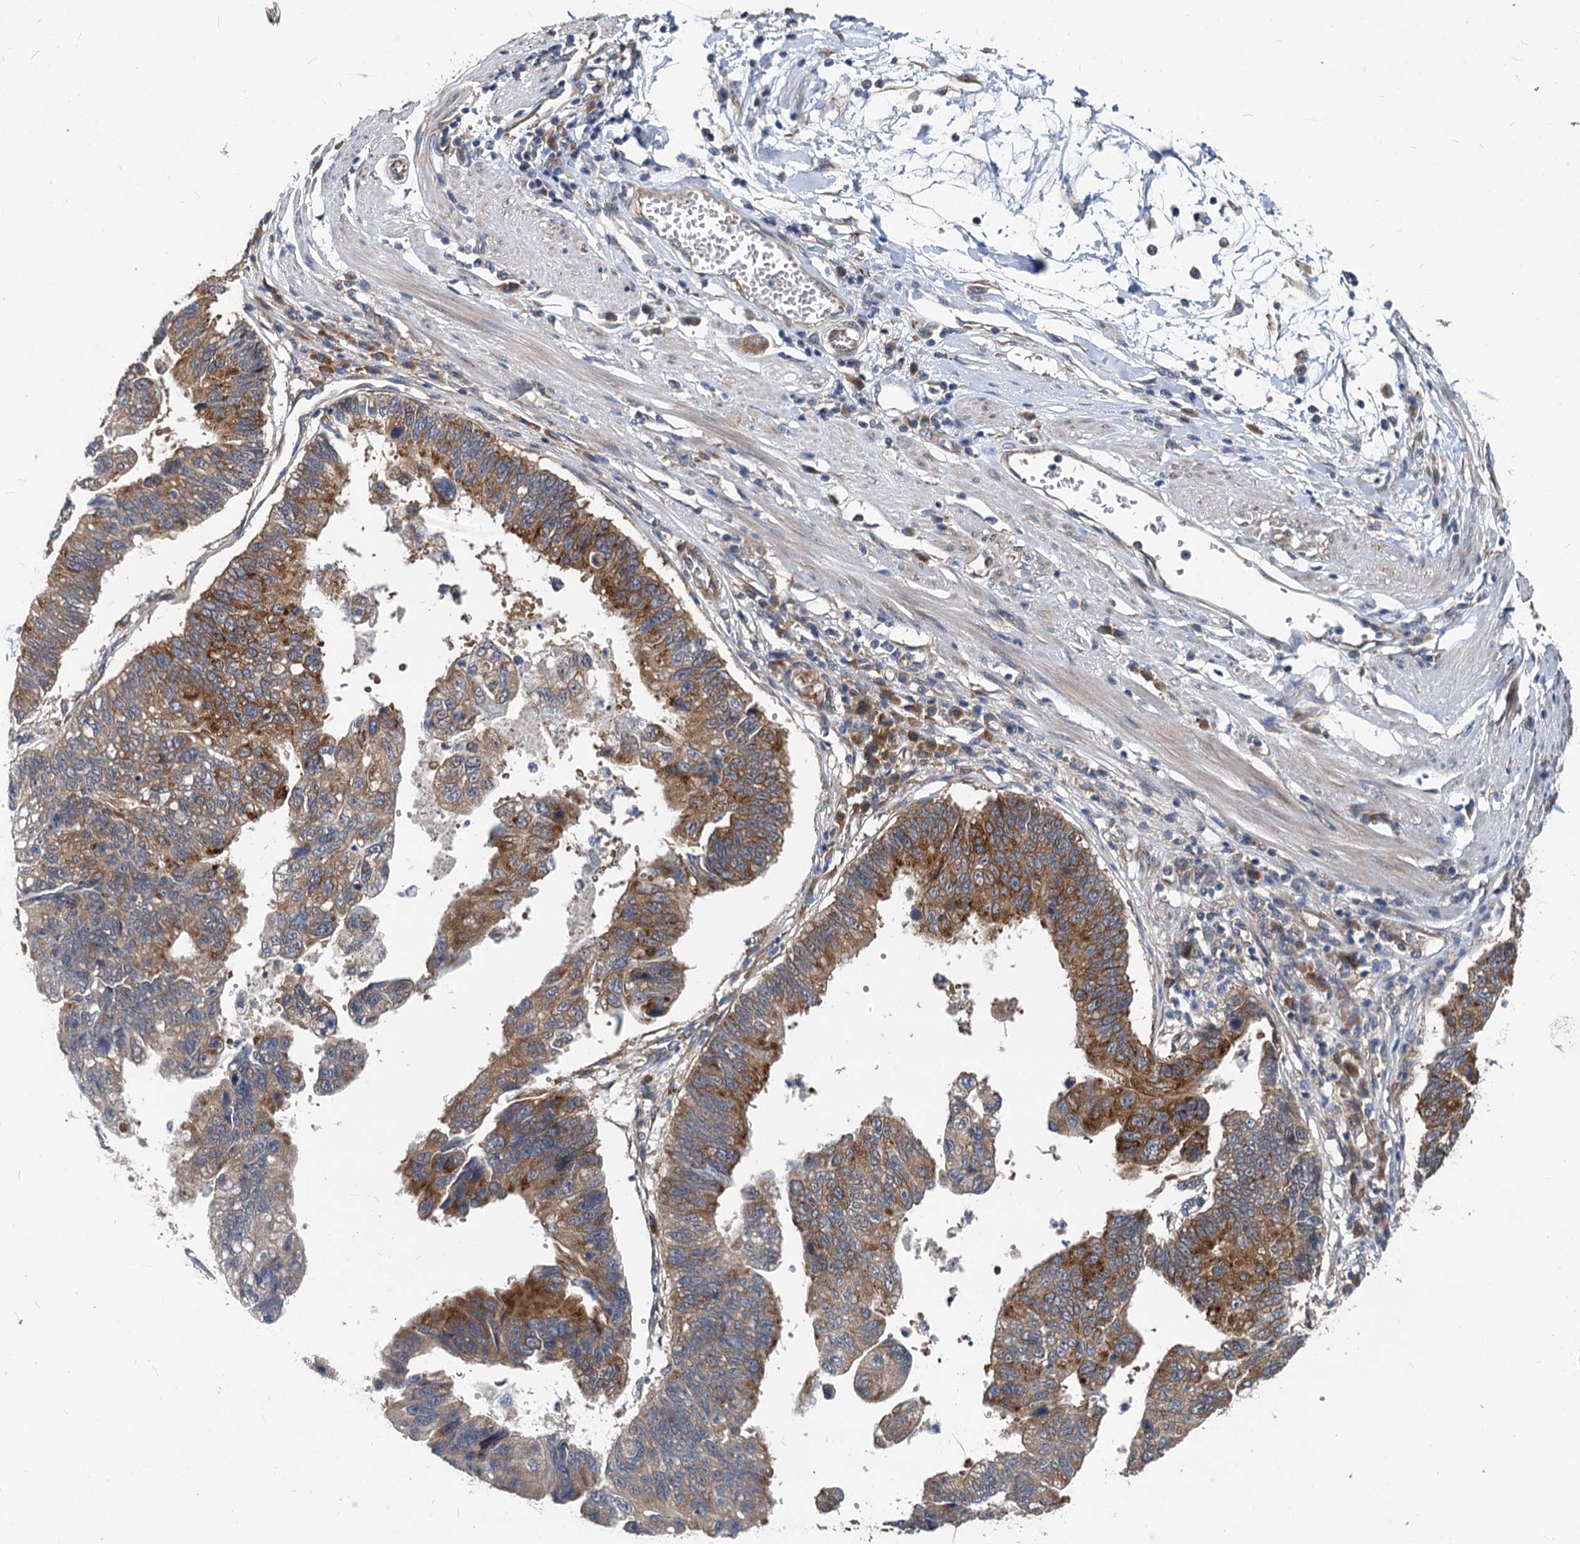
{"staining": {"intensity": "strong", "quantity": "25%-75%", "location": "cytoplasmic/membranous"}, "tissue": "stomach cancer", "cell_type": "Tumor cells", "image_type": "cancer", "snomed": [{"axis": "morphology", "description": "Adenocarcinoma, NOS"}, {"axis": "topography", "description": "Stomach"}], "caption": "Immunohistochemistry (IHC) image of neoplastic tissue: adenocarcinoma (stomach) stained using IHC reveals high levels of strong protein expression localized specifically in the cytoplasmic/membranous of tumor cells, appearing as a cytoplasmic/membranous brown color.", "gene": "EIF2B2", "patient": {"sex": "male", "age": 59}}